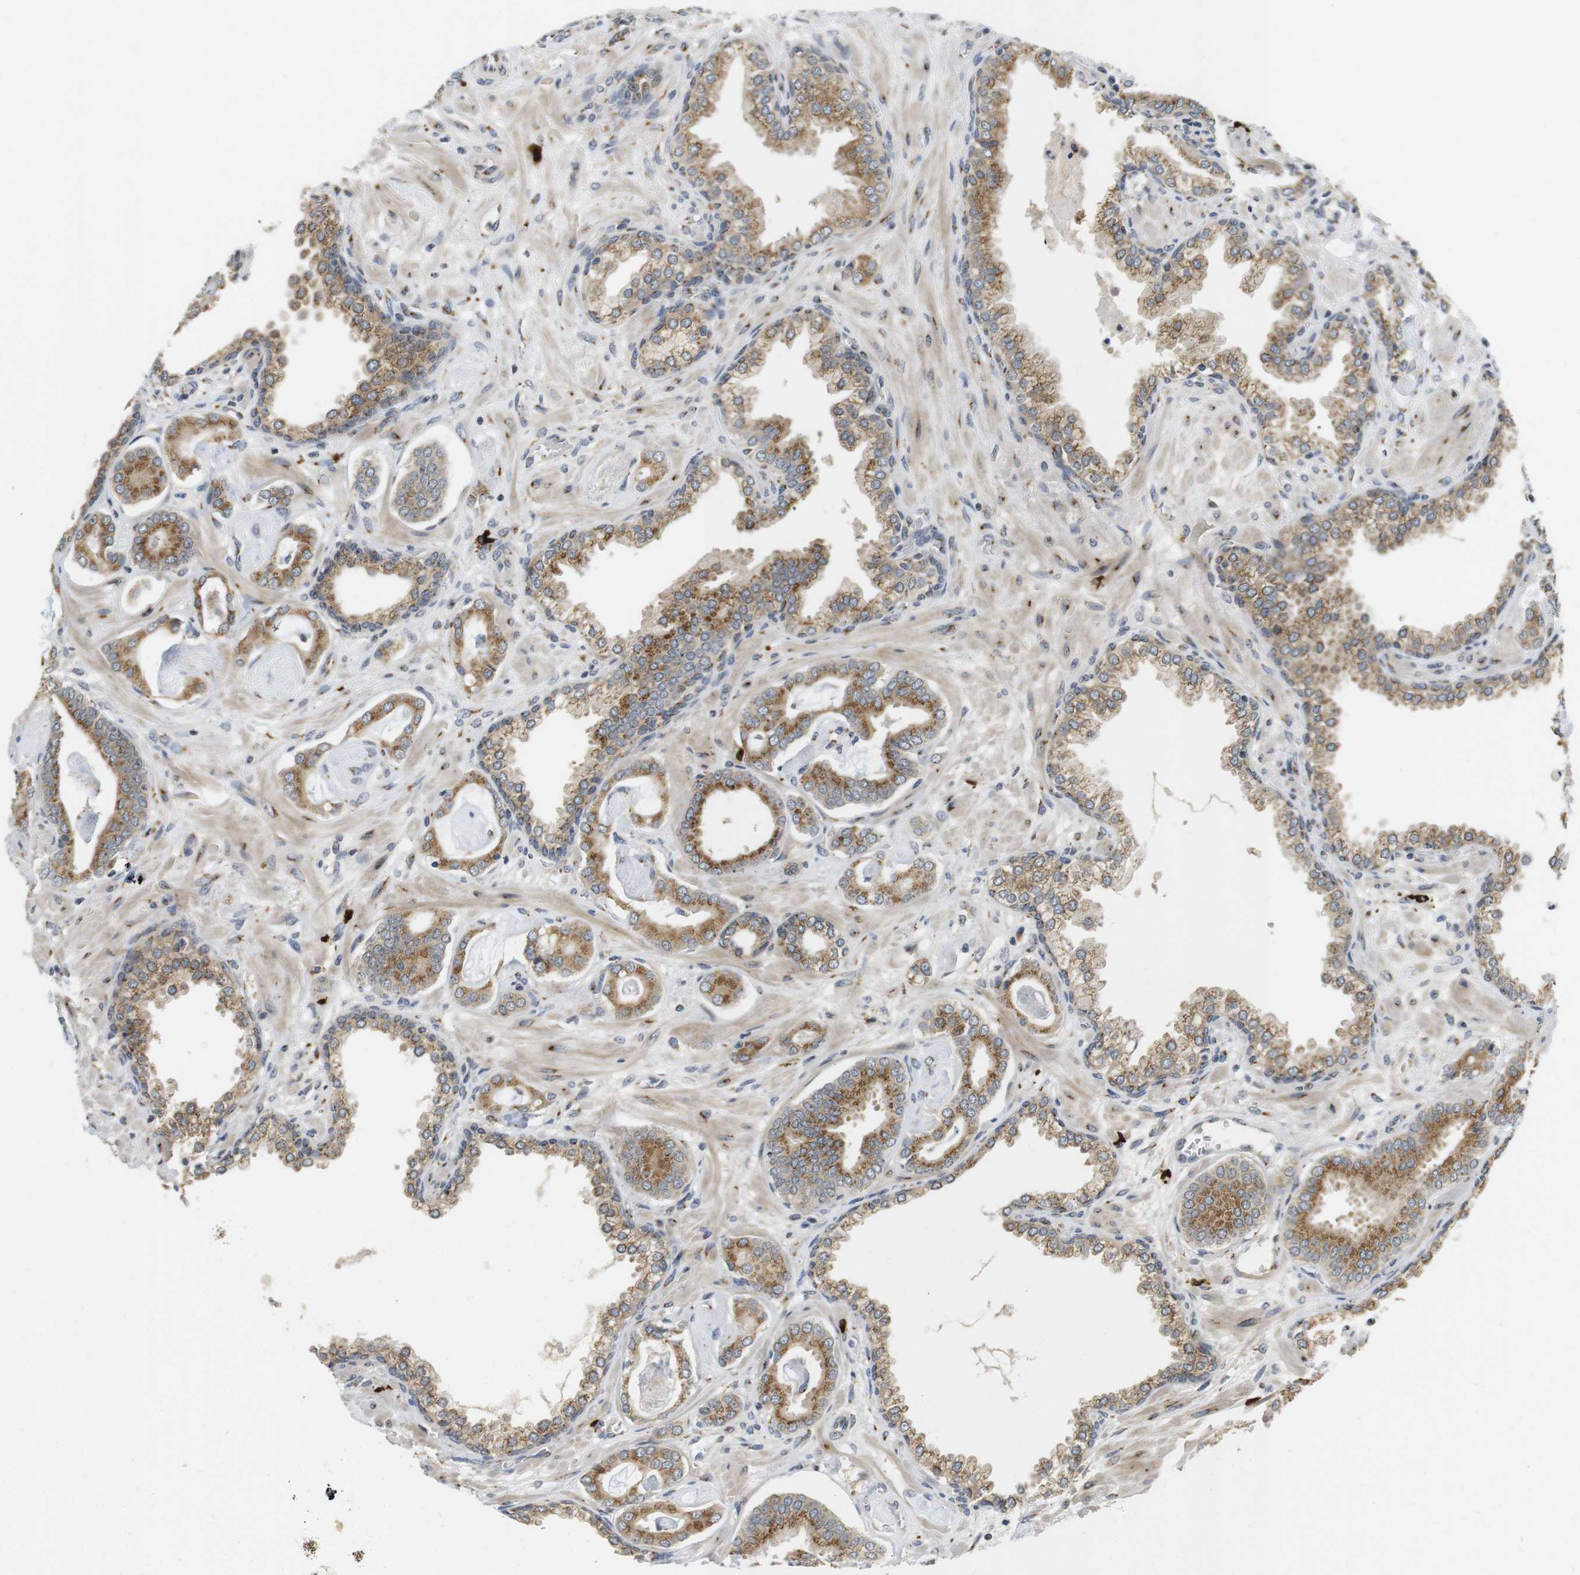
{"staining": {"intensity": "moderate", "quantity": ">75%", "location": "cytoplasmic/membranous"}, "tissue": "prostate cancer", "cell_type": "Tumor cells", "image_type": "cancer", "snomed": [{"axis": "morphology", "description": "Adenocarcinoma, Low grade"}, {"axis": "topography", "description": "Prostate"}], "caption": "The immunohistochemical stain shows moderate cytoplasmic/membranous expression in tumor cells of prostate cancer tissue.", "gene": "ZFPL1", "patient": {"sex": "male", "age": 53}}